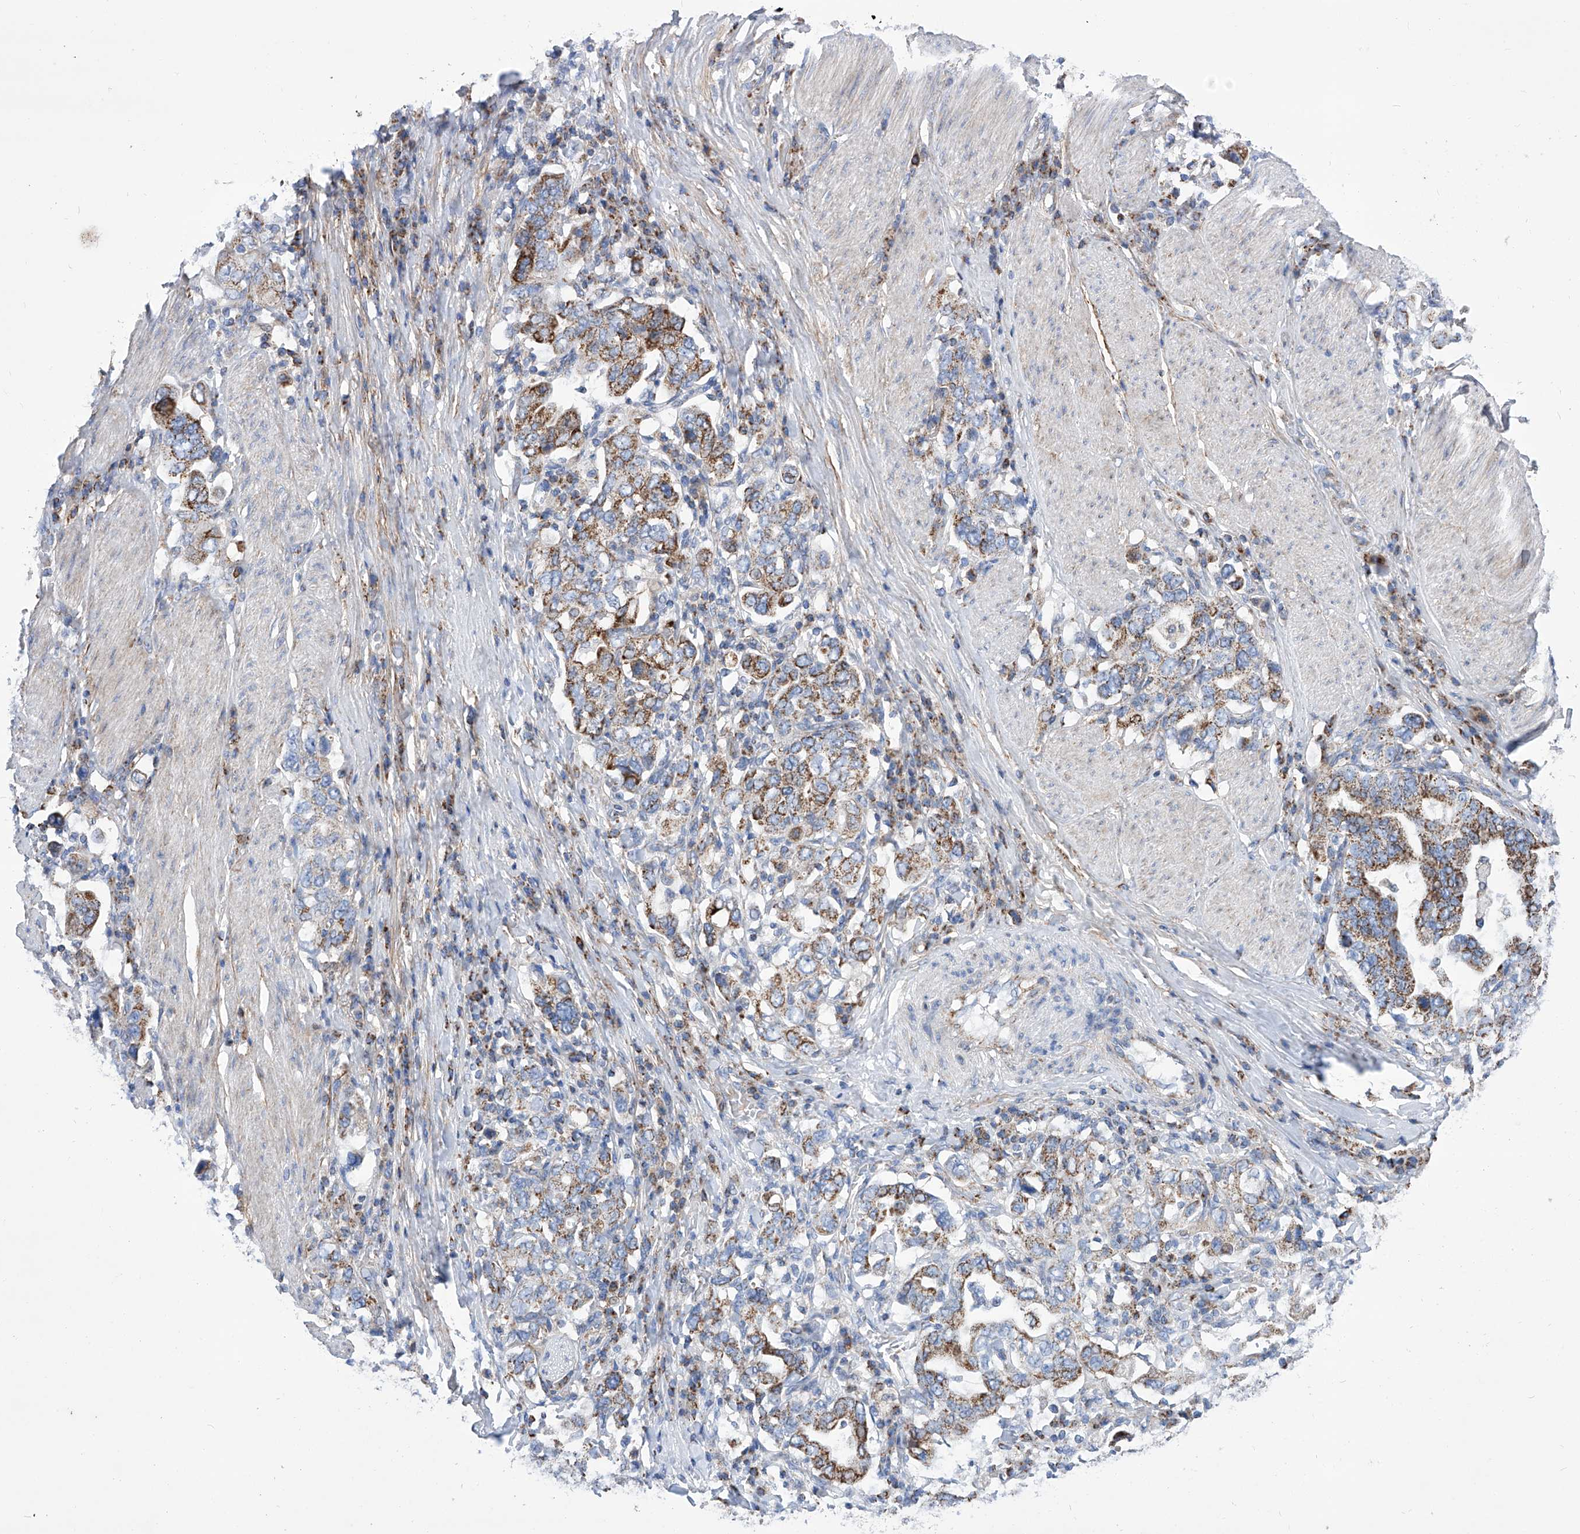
{"staining": {"intensity": "moderate", "quantity": ">75%", "location": "cytoplasmic/membranous"}, "tissue": "stomach cancer", "cell_type": "Tumor cells", "image_type": "cancer", "snomed": [{"axis": "morphology", "description": "Adenocarcinoma, NOS"}, {"axis": "topography", "description": "Stomach, upper"}], "caption": "Stomach adenocarcinoma stained for a protein exhibits moderate cytoplasmic/membranous positivity in tumor cells.", "gene": "SRBD1", "patient": {"sex": "male", "age": 62}}